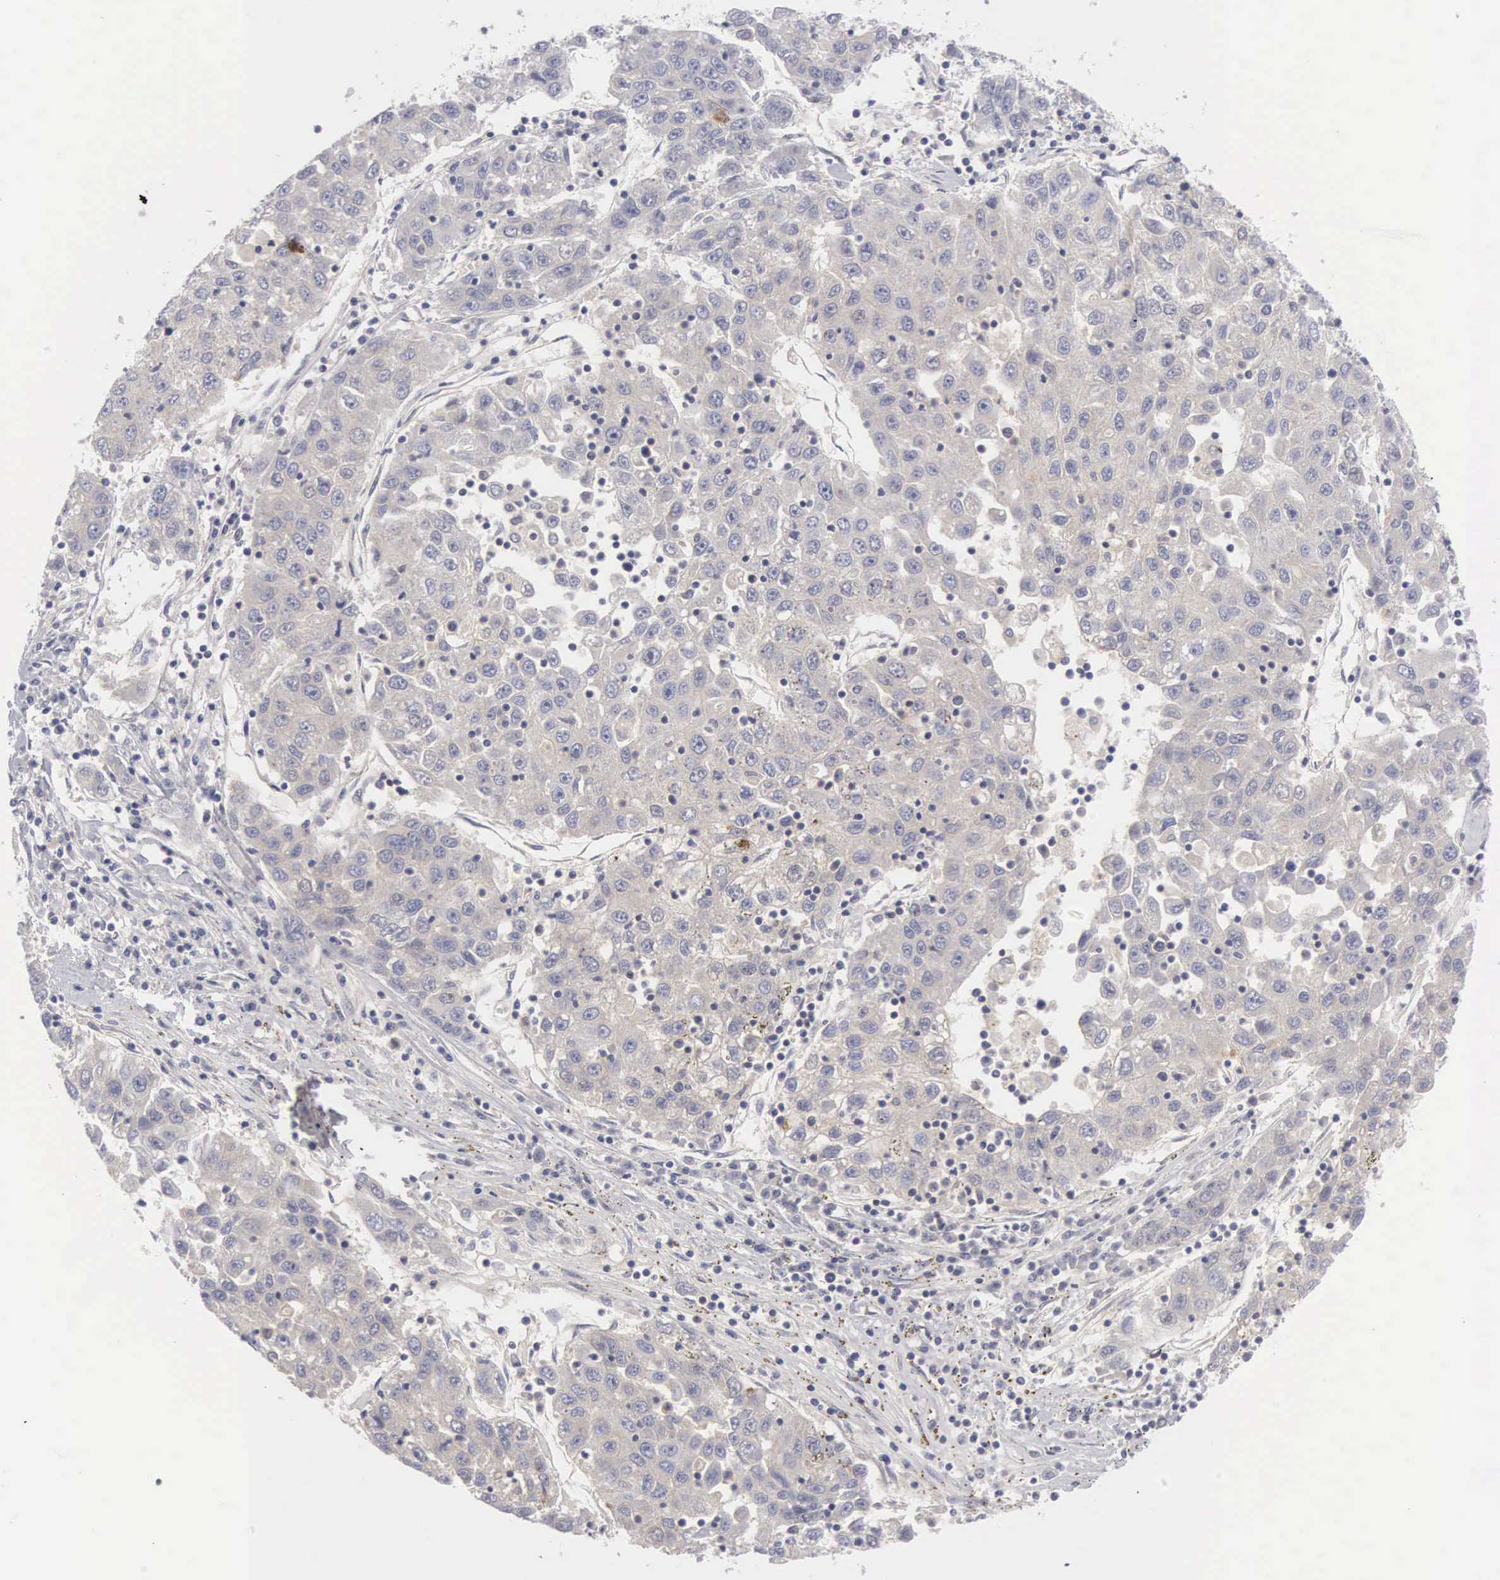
{"staining": {"intensity": "weak", "quantity": "25%-75%", "location": "cytoplasmic/membranous"}, "tissue": "liver cancer", "cell_type": "Tumor cells", "image_type": "cancer", "snomed": [{"axis": "morphology", "description": "Carcinoma, Hepatocellular, NOS"}, {"axis": "topography", "description": "Liver"}], "caption": "Brown immunohistochemical staining in human liver cancer (hepatocellular carcinoma) reveals weak cytoplasmic/membranous positivity in about 25%-75% of tumor cells.", "gene": "RBPJ", "patient": {"sex": "male", "age": 49}}